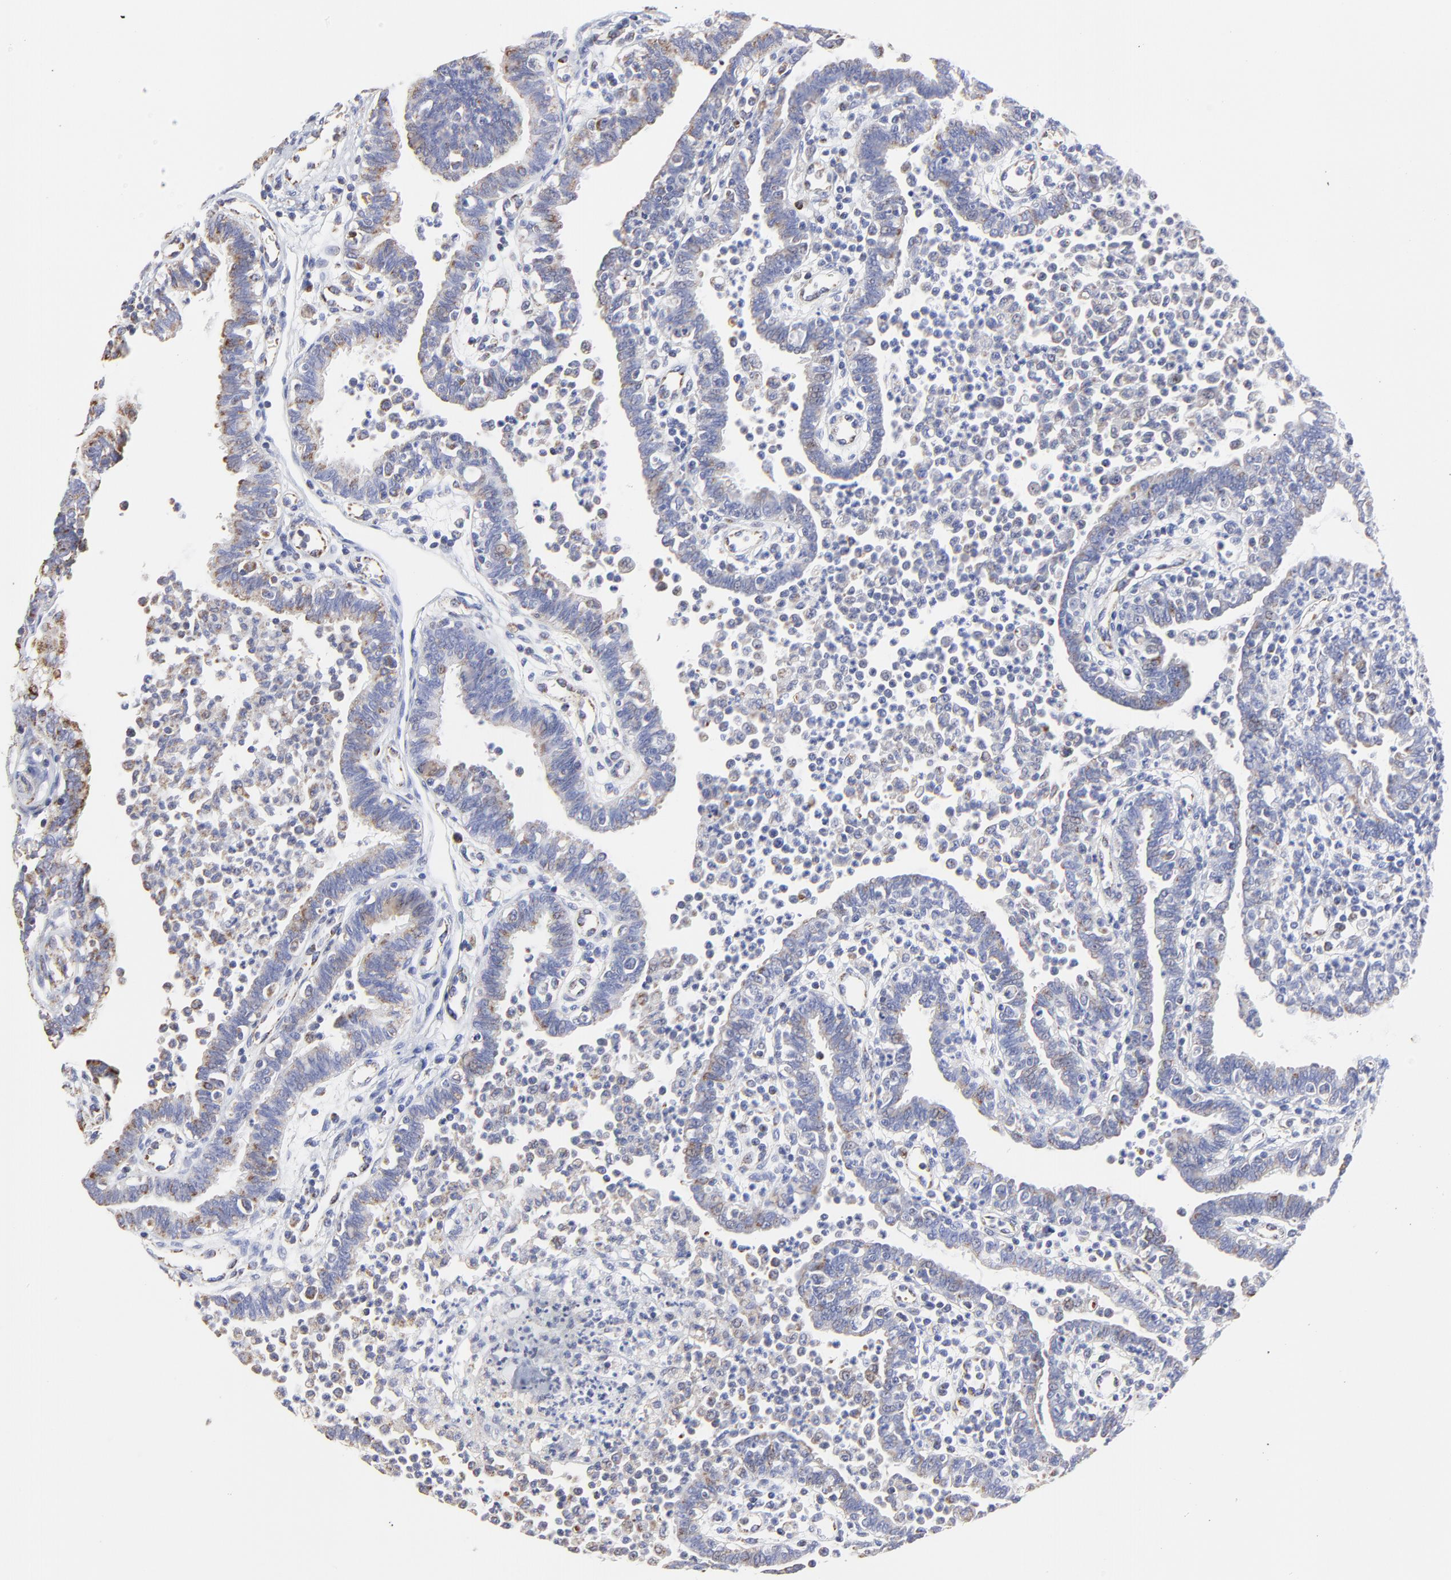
{"staining": {"intensity": "moderate", "quantity": "25%-75%", "location": "cytoplasmic/membranous"}, "tissue": "fallopian tube", "cell_type": "Glandular cells", "image_type": "normal", "snomed": [{"axis": "morphology", "description": "Normal tissue, NOS"}, {"axis": "topography", "description": "Fallopian tube"}], "caption": "Immunohistochemistry (IHC) (DAB) staining of normal human fallopian tube demonstrates moderate cytoplasmic/membranous protein positivity in approximately 25%-75% of glandular cells.", "gene": "PINK1", "patient": {"sex": "female", "age": 36}}